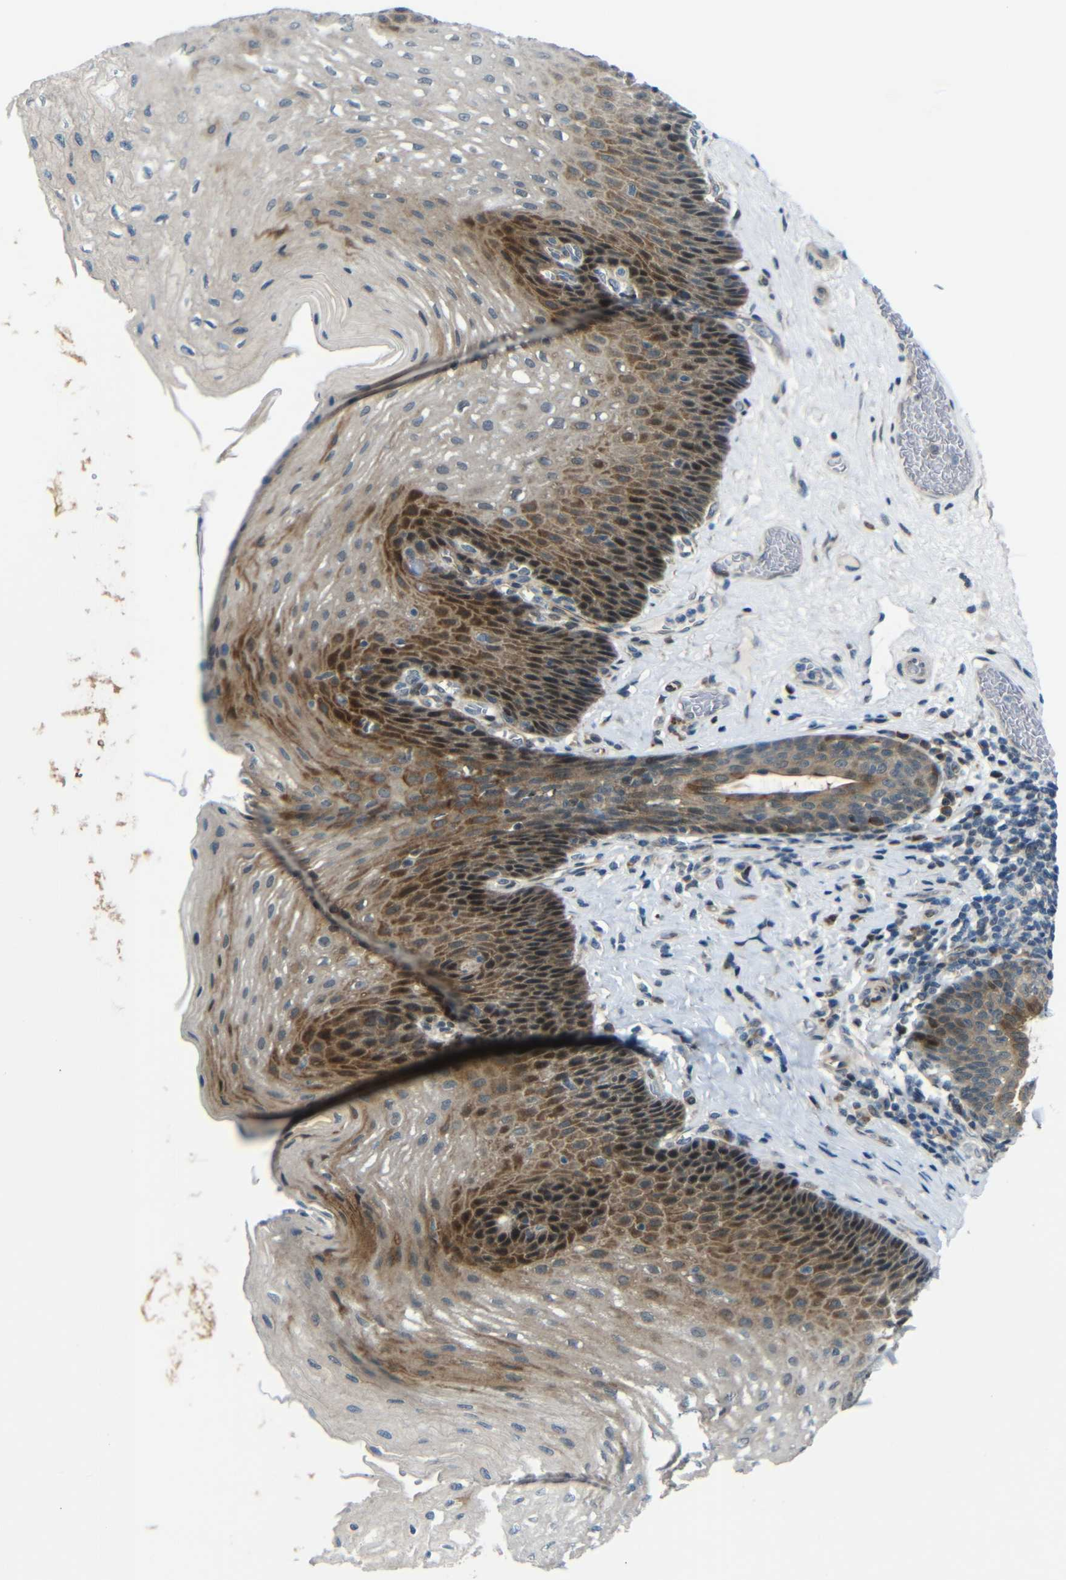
{"staining": {"intensity": "moderate", "quantity": ">75%", "location": "cytoplasmic/membranous"}, "tissue": "esophagus", "cell_type": "Squamous epithelial cells", "image_type": "normal", "snomed": [{"axis": "morphology", "description": "Normal tissue, NOS"}, {"axis": "topography", "description": "Esophagus"}], "caption": "Human esophagus stained for a protein (brown) exhibits moderate cytoplasmic/membranous positive expression in about >75% of squamous epithelial cells.", "gene": "SYDE1", "patient": {"sex": "female", "age": 72}}